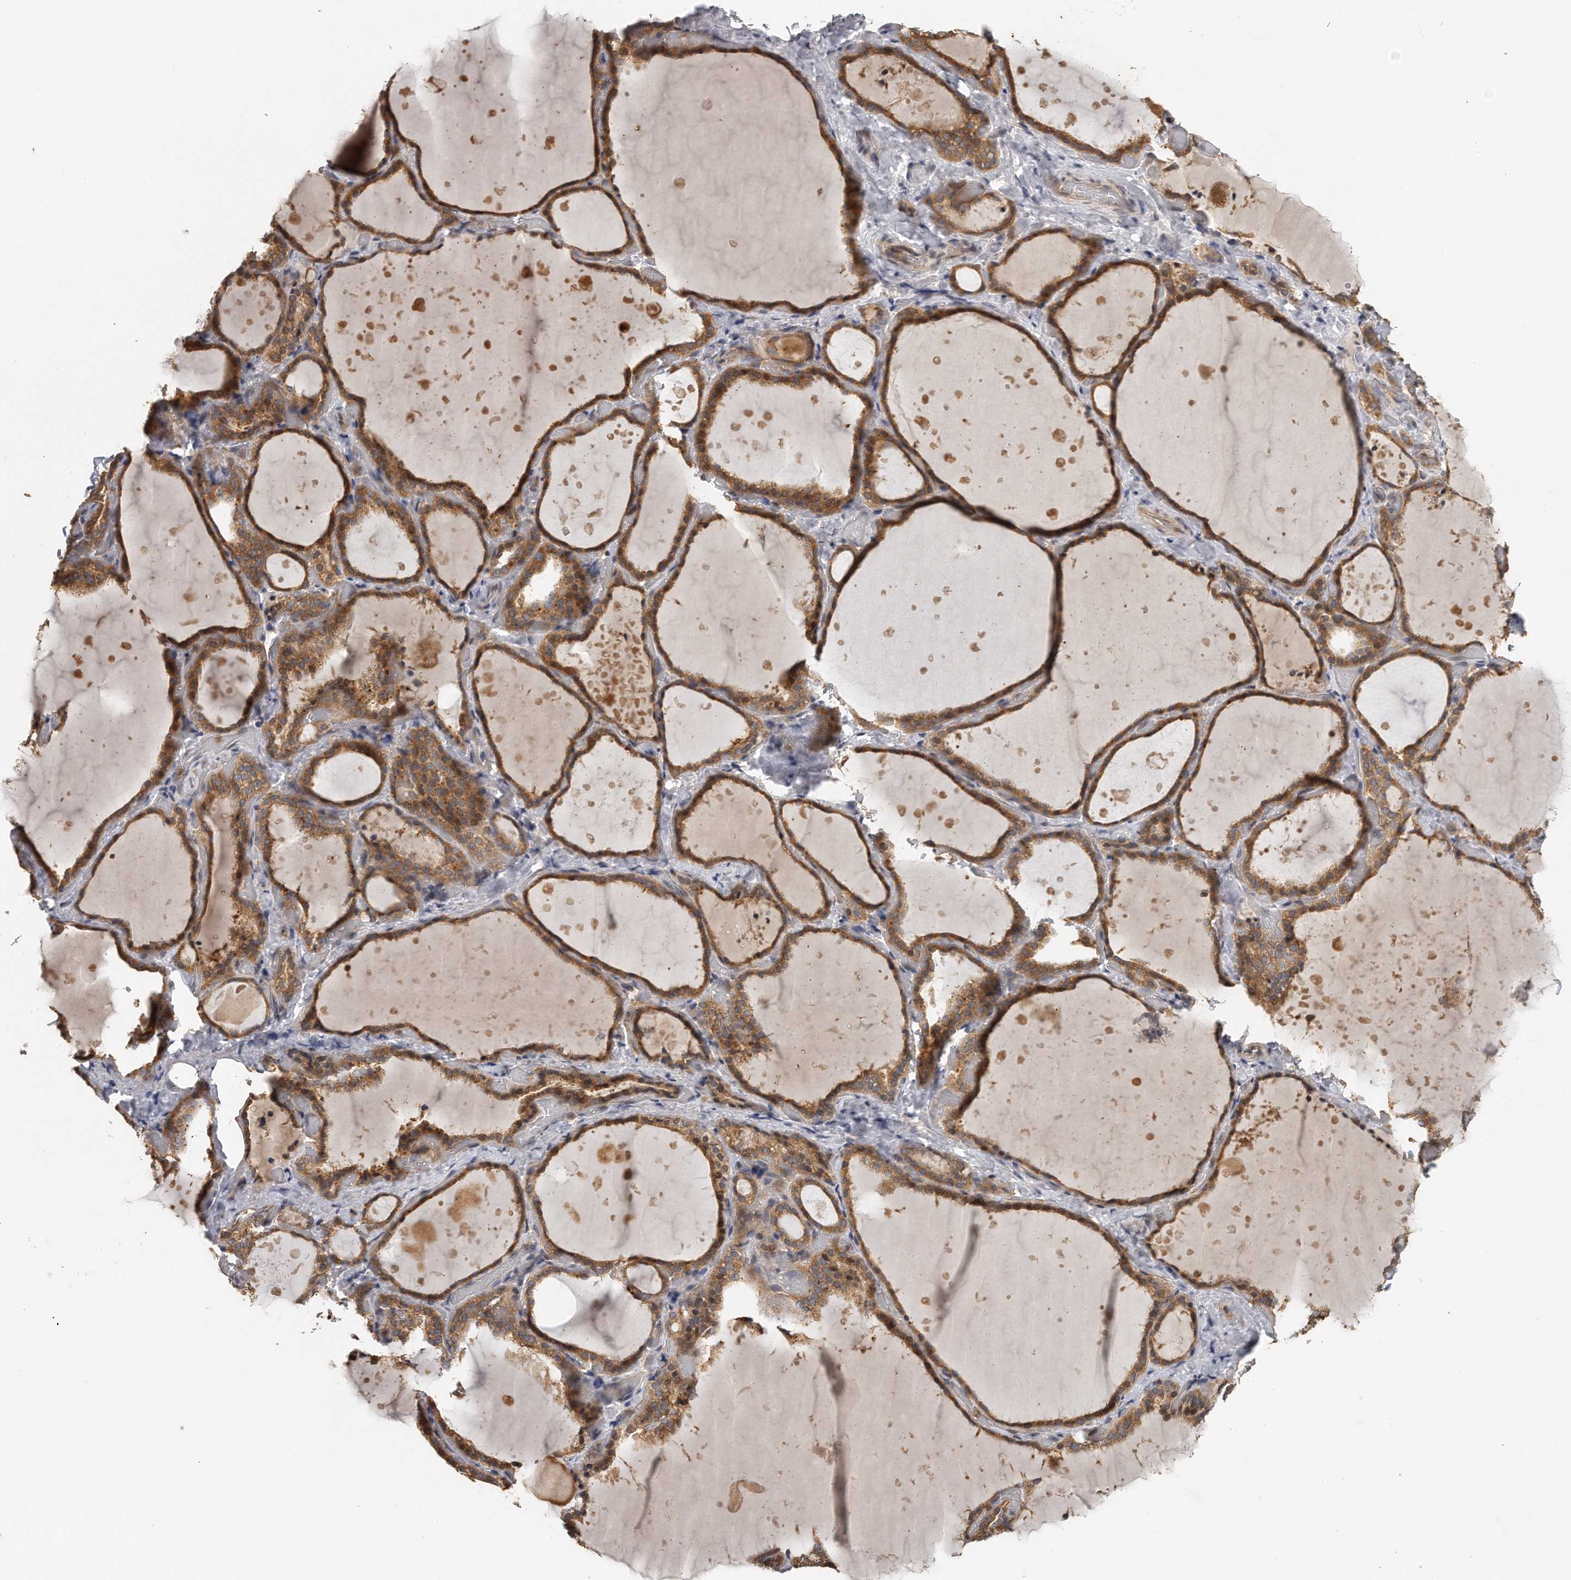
{"staining": {"intensity": "moderate", "quantity": ">75%", "location": "cytoplasmic/membranous"}, "tissue": "thyroid gland", "cell_type": "Glandular cells", "image_type": "normal", "snomed": [{"axis": "morphology", "description": "Normal tissue, NOS"}, {"axis": "topography", "description": "Thyroid gland"}], "caption": "Immunohistochemical staining of benign thyroid gland displays moderate cytoplasmic/membranous protein staining in about >75% of glandular cells.", "gene": "EIF3I", "patient": {"sex": "female", "age": 44}}